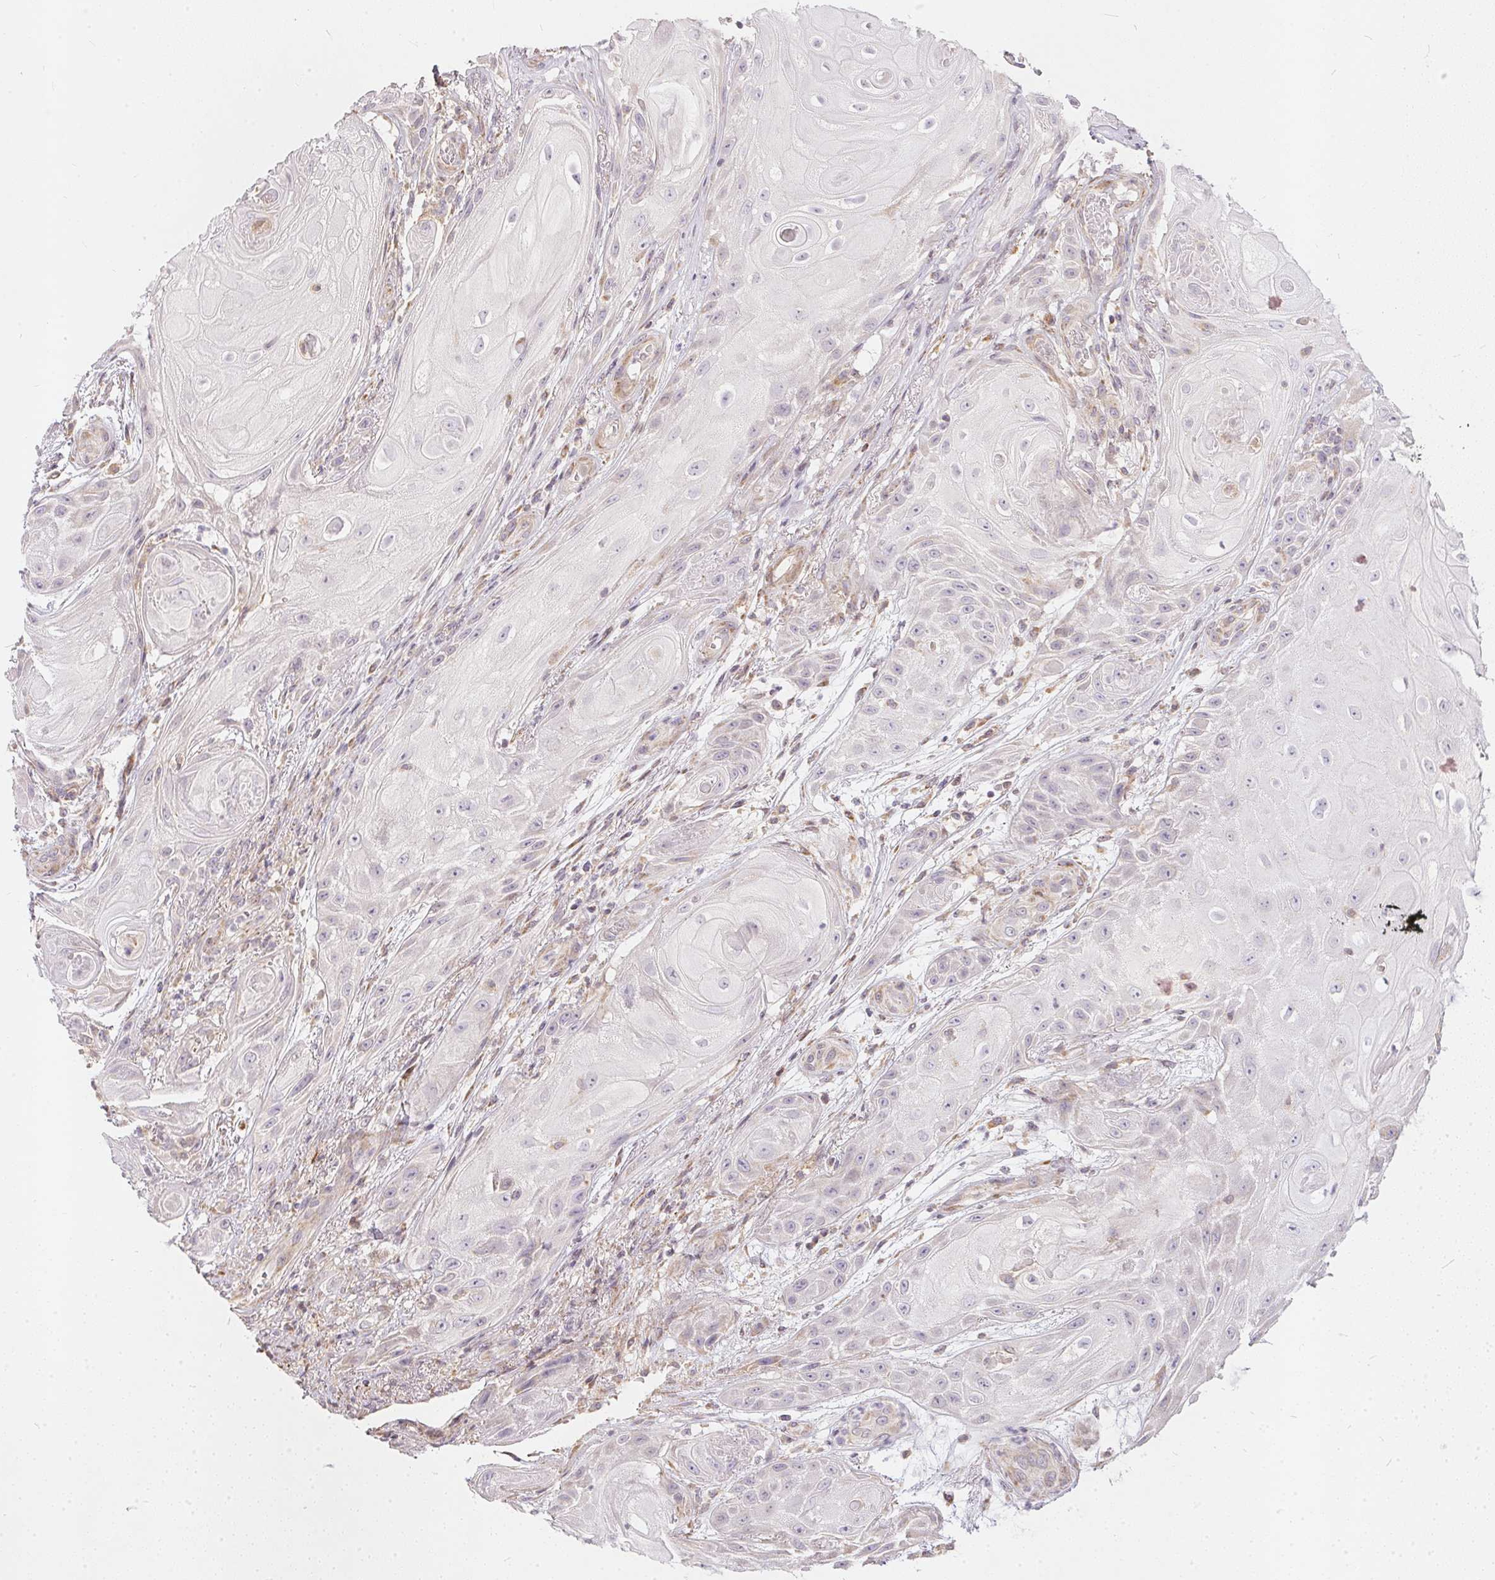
{"staining": {"intensity": "negative", "quantity": "none", "location": "none"}, "tissue": "skin cancer", "cell_type": "Tumor cells", "image_type": "cancer", "snomed": [{"axis": "morphology", "description": "Squamous cell carcinoma, NOS"}, {"axis": "topography", "description": "Skin"}], "caption": "IHC photomicrograph of squamous cell carcinoma (skin) stained for a protein (brown), which demonstrates no staining in tumor cells.", "gene": "VWA5B2", "patient": {"sex": "male", "age": 62}}